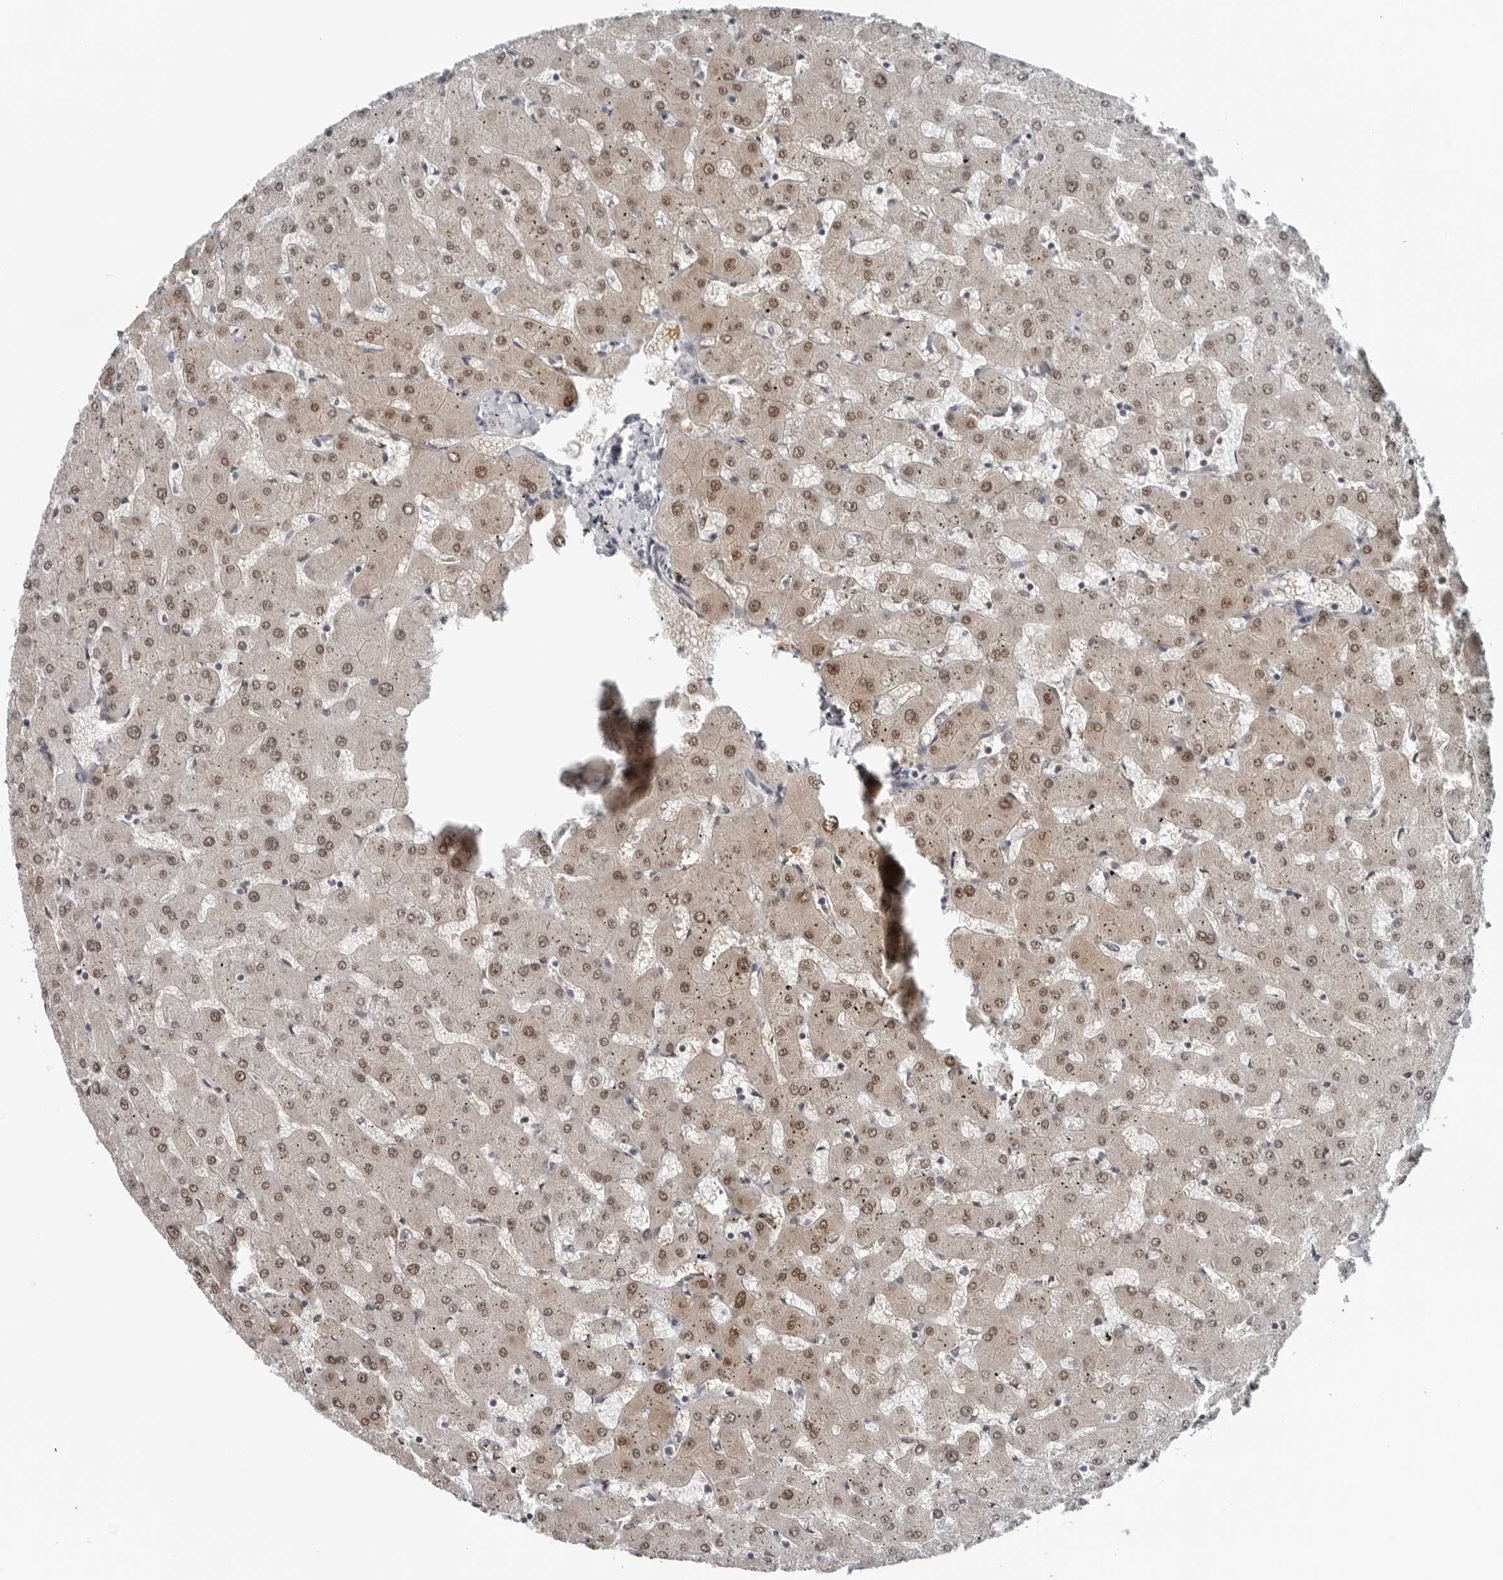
{"staining": {"intensity": "negative", "quantity": "none", "location": "none"}, "tissue": "liver", "cell_type": "Cholangiocytes", "image_type": "normal", "snomed": [{"axis": "morphology", "description": "Normal tissue, NOS"}, {"axis": "topography", "description": "Liver"}], "caption": "There is no significant positivity in cholangiocytes of liver. (Brightfield microscopy of DAB (3,3'-diaminobenzidine) immunohistochemistry at high magnification).", "gene": "PPP1R42", "patient": {"sex": "female", "age": 63}}